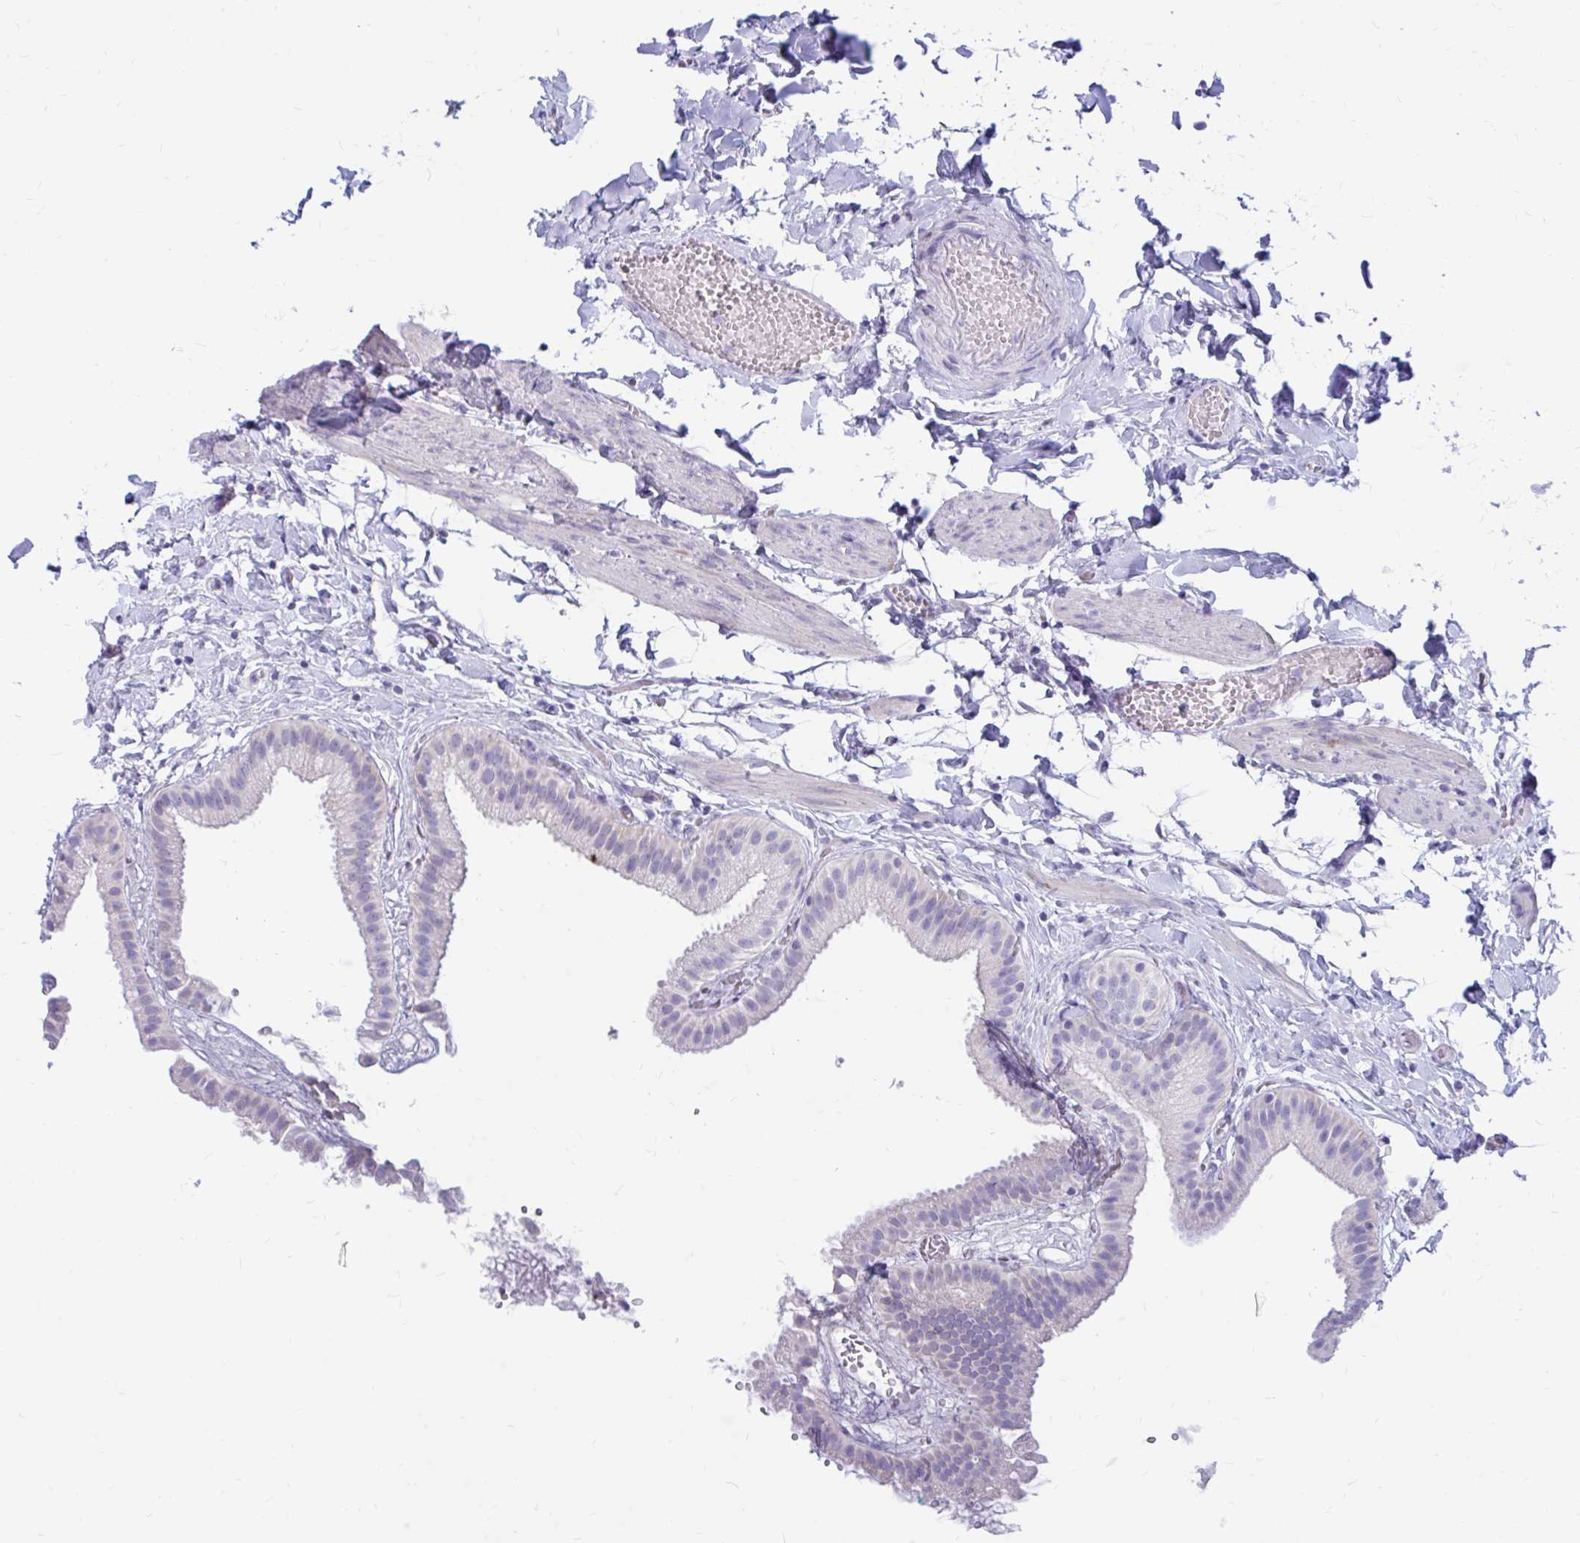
{"staining": {"intensity": "negative", "quantity": "none", "location": "none"}, "tissue": "gallbladder", "cell_type": "Glandular cells", "image_type": "normal", "snomed": [{"axis": "morphology", "description": "Normal tissue, NOS"}, {"axis": "topography", "description": "Gallbladder"}], "caption": "Glandular cells are negative for protein expression in unremarkable human gallbladder. (DAB immunohistochemistry, high magnification).", "gene": "IGSF5", "patient": {"sex": "female", "age": 63}}